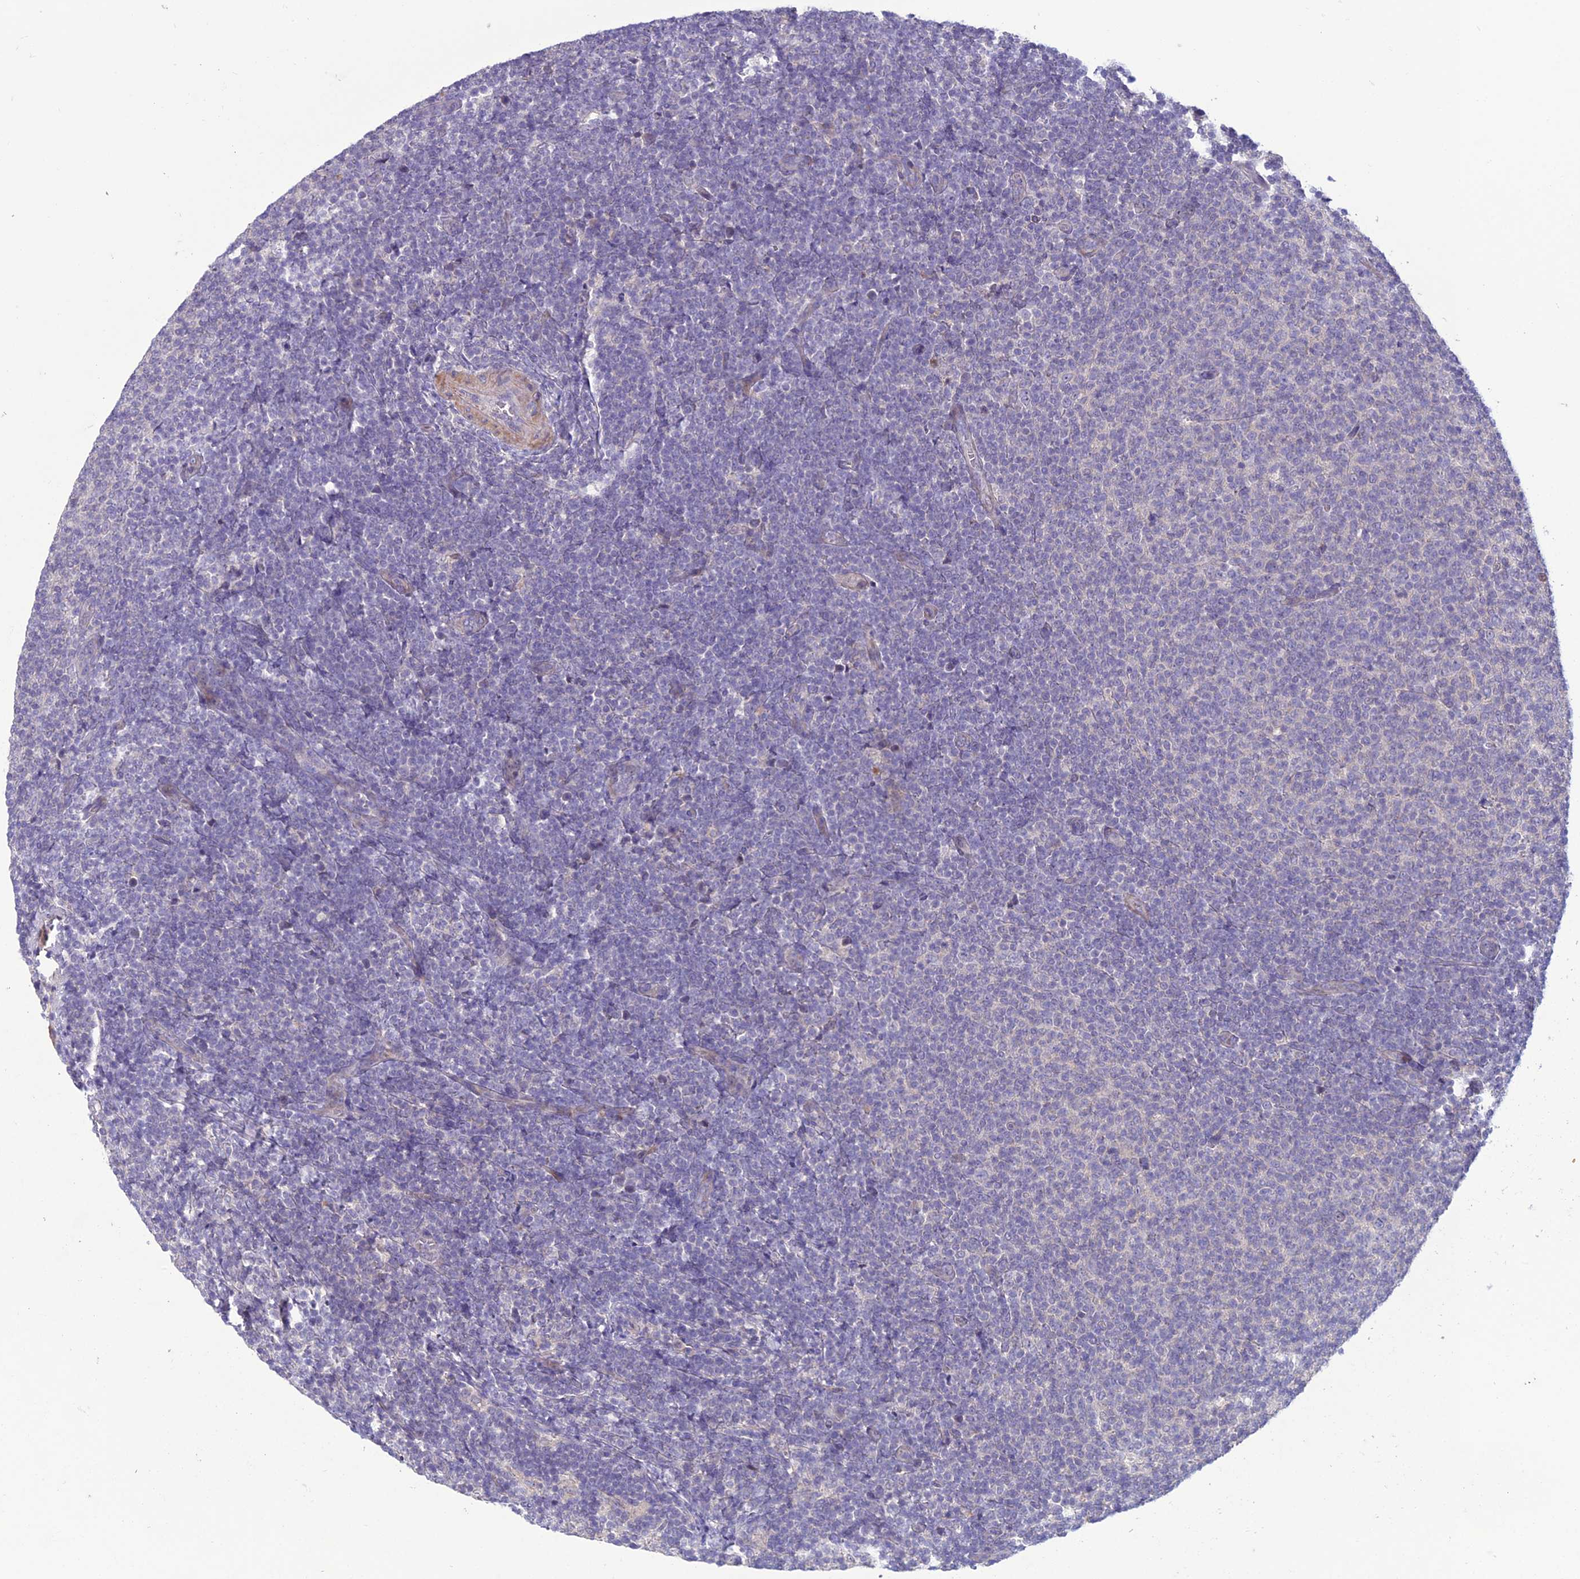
{"staining": {"intensity": "negative", "quantity": "none", "location": "none"}, "tissue": "lymphoma", "cell_type": "Tumor cells", "image_type": "cancer", "snomed": [{"axis": "morphology", "description": "Malignant lymphoma, non-Hodgkin's type, Low grade"}, {"axis": "topography", "description": "Lymph node"}], "caption": "DAB (3,3'-diaminobenzidine) immunohistochemical staining of lymphoma demonstrates no significant staining in tumor cells.", "gene": "C2orf76", "patient": {"sex": "male", "age": 66}}